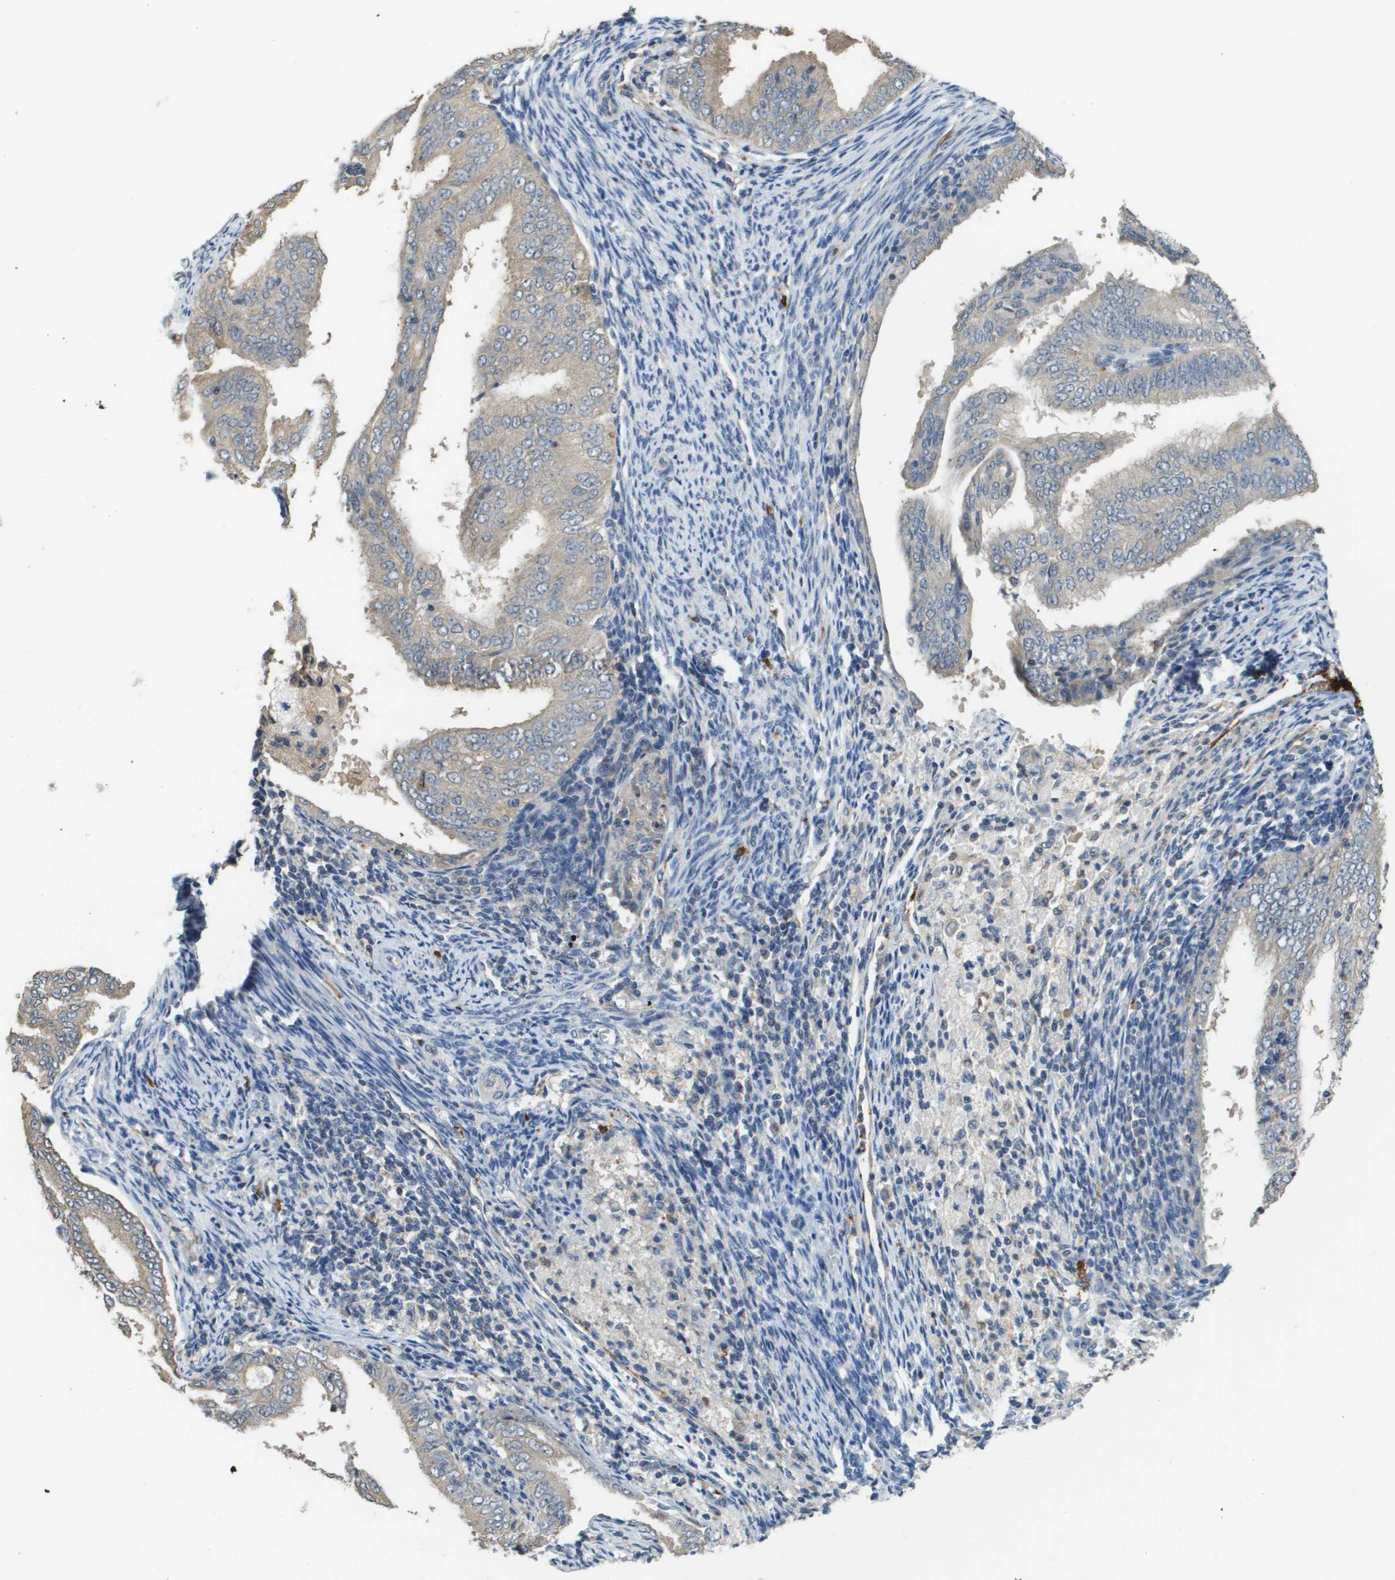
{"staining": {"intensity": "weak", "quantity": "<25%", "location": "cytoplasmic/membranous"}, "tissue": "endometrial cancer", "cell_type": "Tumor cells", "image_type": "cancer", "snomed": [{"axis": "morphology", "description": "Adenocarcinoma, NOS"}, {"axis": "topography", "description": "Endometrium"}], "caption": "DAB (3,3'-diaminobenzidine) immunohistochemical staining of adenocarcinoma (endometrial) reveals no significant positivity in tumor cells. (IHC, brightfield microscopy, high magnification).", "gene": "RAB27B", "patient": {"sex": "female", "age": 58}}